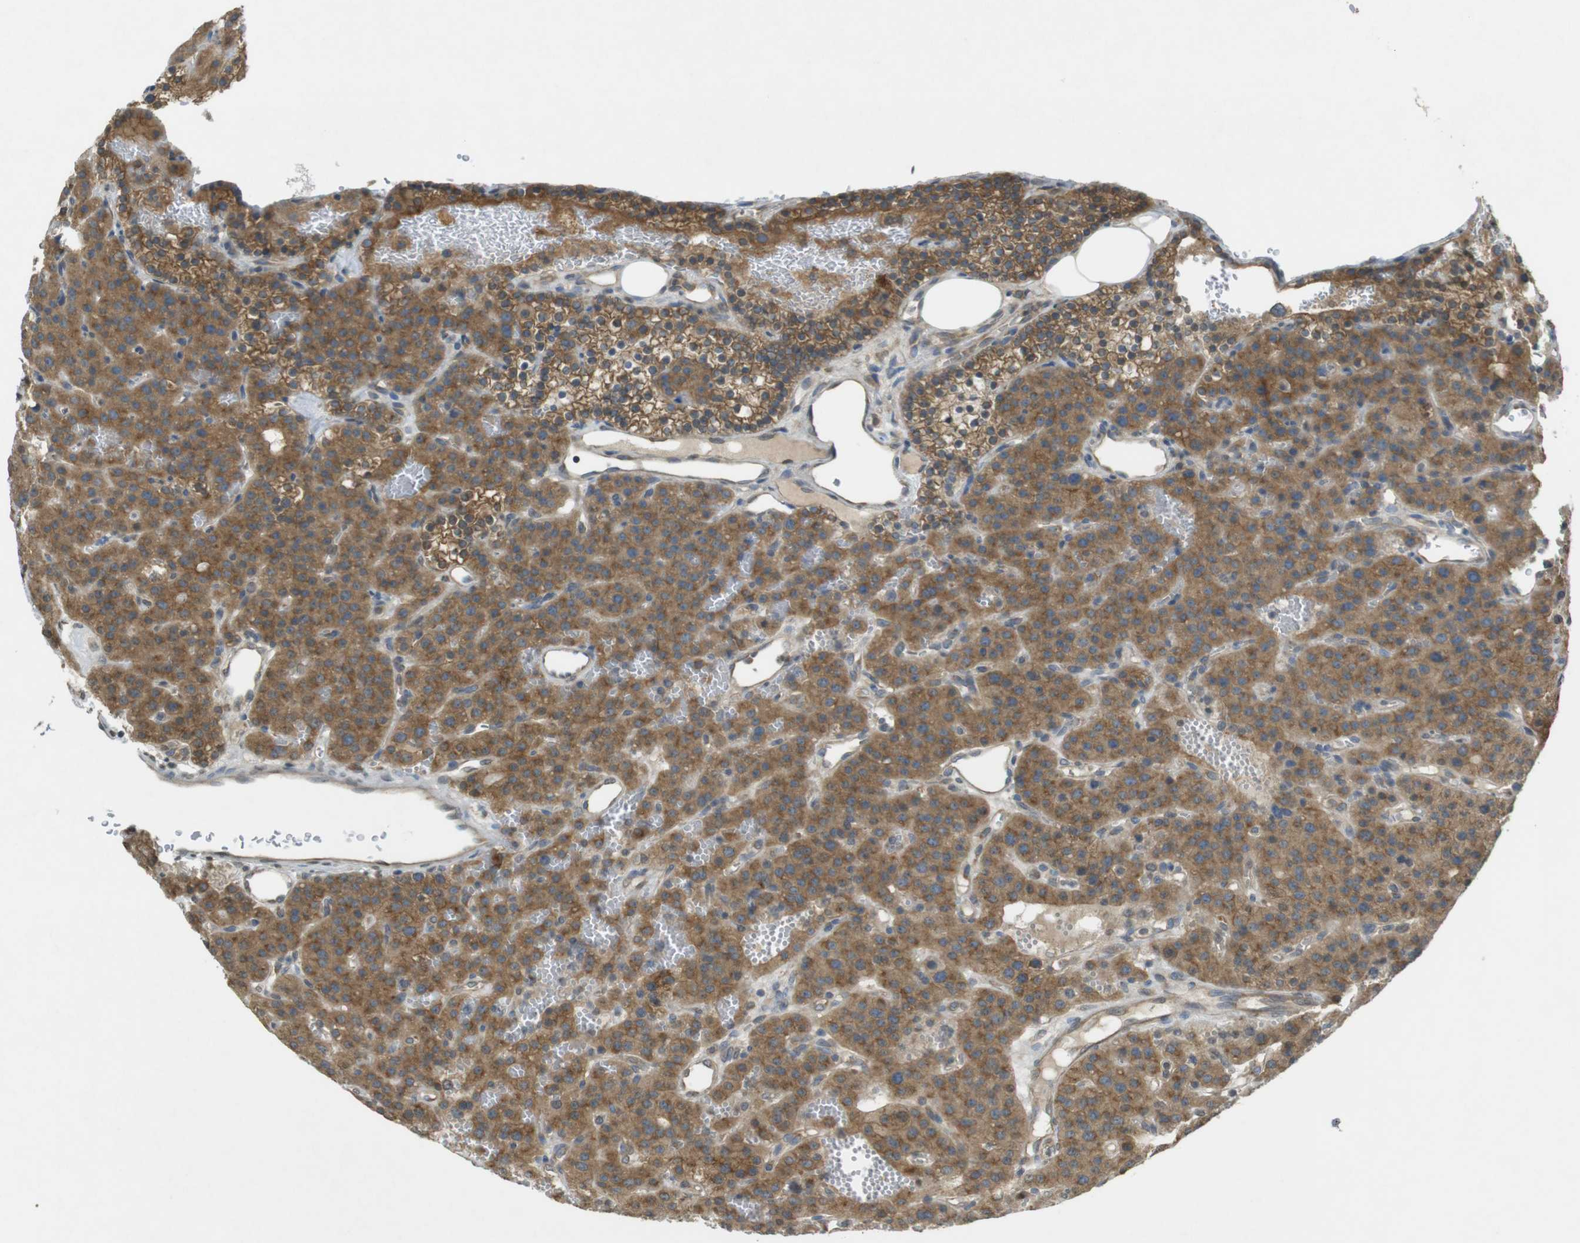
{"staining": {"intensity": "moderate", "quantity": ">75%", "location": "cytoplasmic/membranous"}, "tissue": "parathyroid gland", "cell_type": "Glandular cells", "image_type": "normal", "snomed": [{"axis": "morphology", "description": "Normal tissue, NOS"}, {"axis": "morphology", "description": "Adenoma, NOS"}, {"axis": "topography", "description": "Parathyroid gland"}], "caption": "A high-resolution micrograph shows immunohistochemistry staining of unremarkable parathyroid gland, which exhibits moderate cytoplasmic/membranous expression in approximately >75% of glandular cells.", "gene": "KIF5B", "patient": {"sex": "female", "age": 81}}